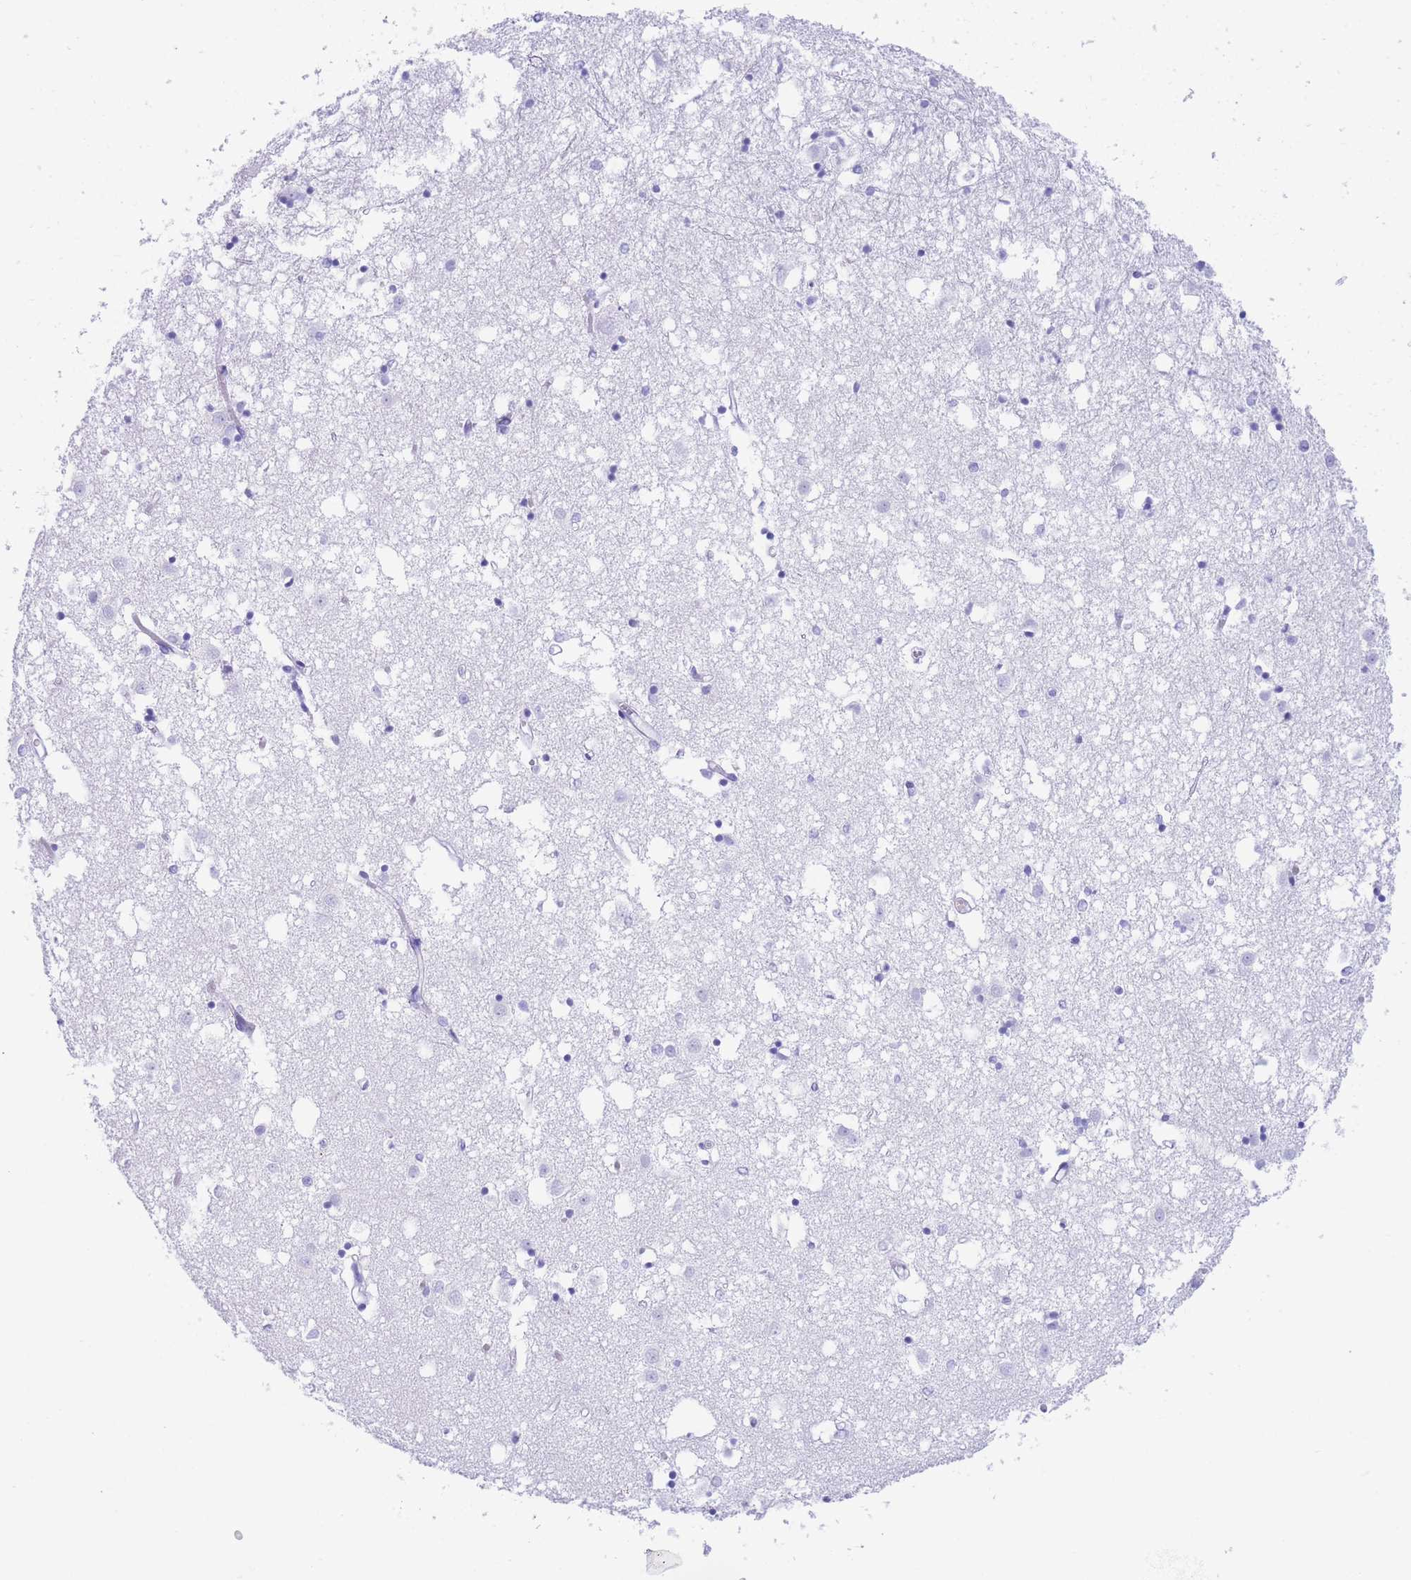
{"staining": {"intensity": "negative", "quantity": "none", "location": "none"}, "tissue": "caudate", "cell_type": "Glial cells", "image_type": "normal", "snomed": [{"axis": "morphology", "description": "Normal tissue, NOS"}, {"axis": "topography", "description": "Lateral ventricle wall"}], "caption": "Immunohistochemistry (IHC) of unremarkable human caudate displays no positivity in glial cells.", "gene": "SLCO1B1", "patient": {"sex": "male", "age": 70}}